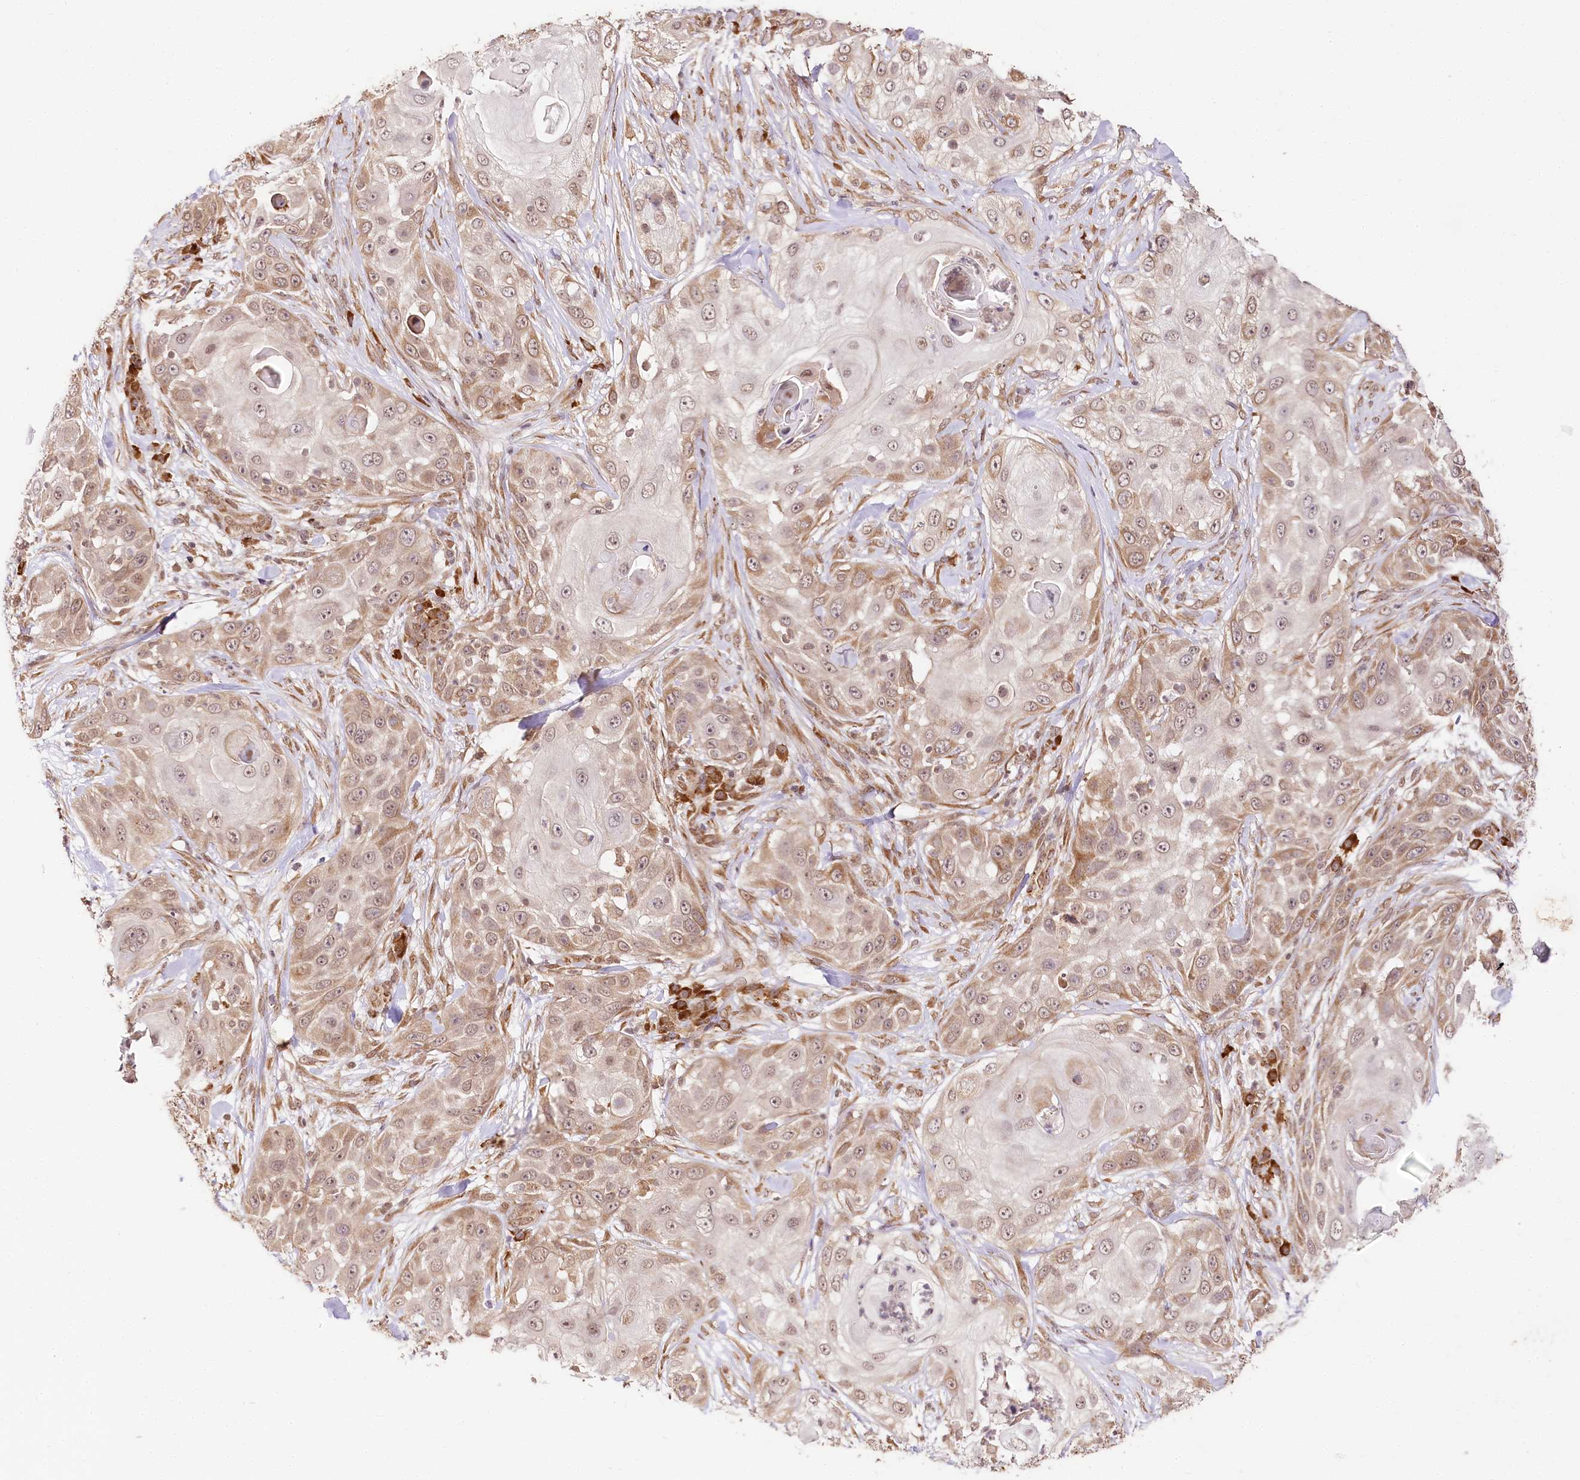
{"staining": {"intensity": "weak", "quantity": ">75%", "location": "cytoplasmic/membranous,nuclear"}, "tissue": "skin cancer", "cell_type": "Tumor cells", "image_type": "cancer", "snomed": [{"axis": "morphology", "description": "Squamous cell carcinoma, NOS"}, {"axis": "topography", "description": "Skin"}], "caption": "Tumor cells demonstrate low levels of weak cytoplasmic/membranous and nuclear staining in about >75% of cells in human skin cancer (squamous cell carcinoma). (IHC, brightfield microscopy, high magnification).", "gene": "ENSG00000144785", "patient": {"sex": "female", "age": 44}}